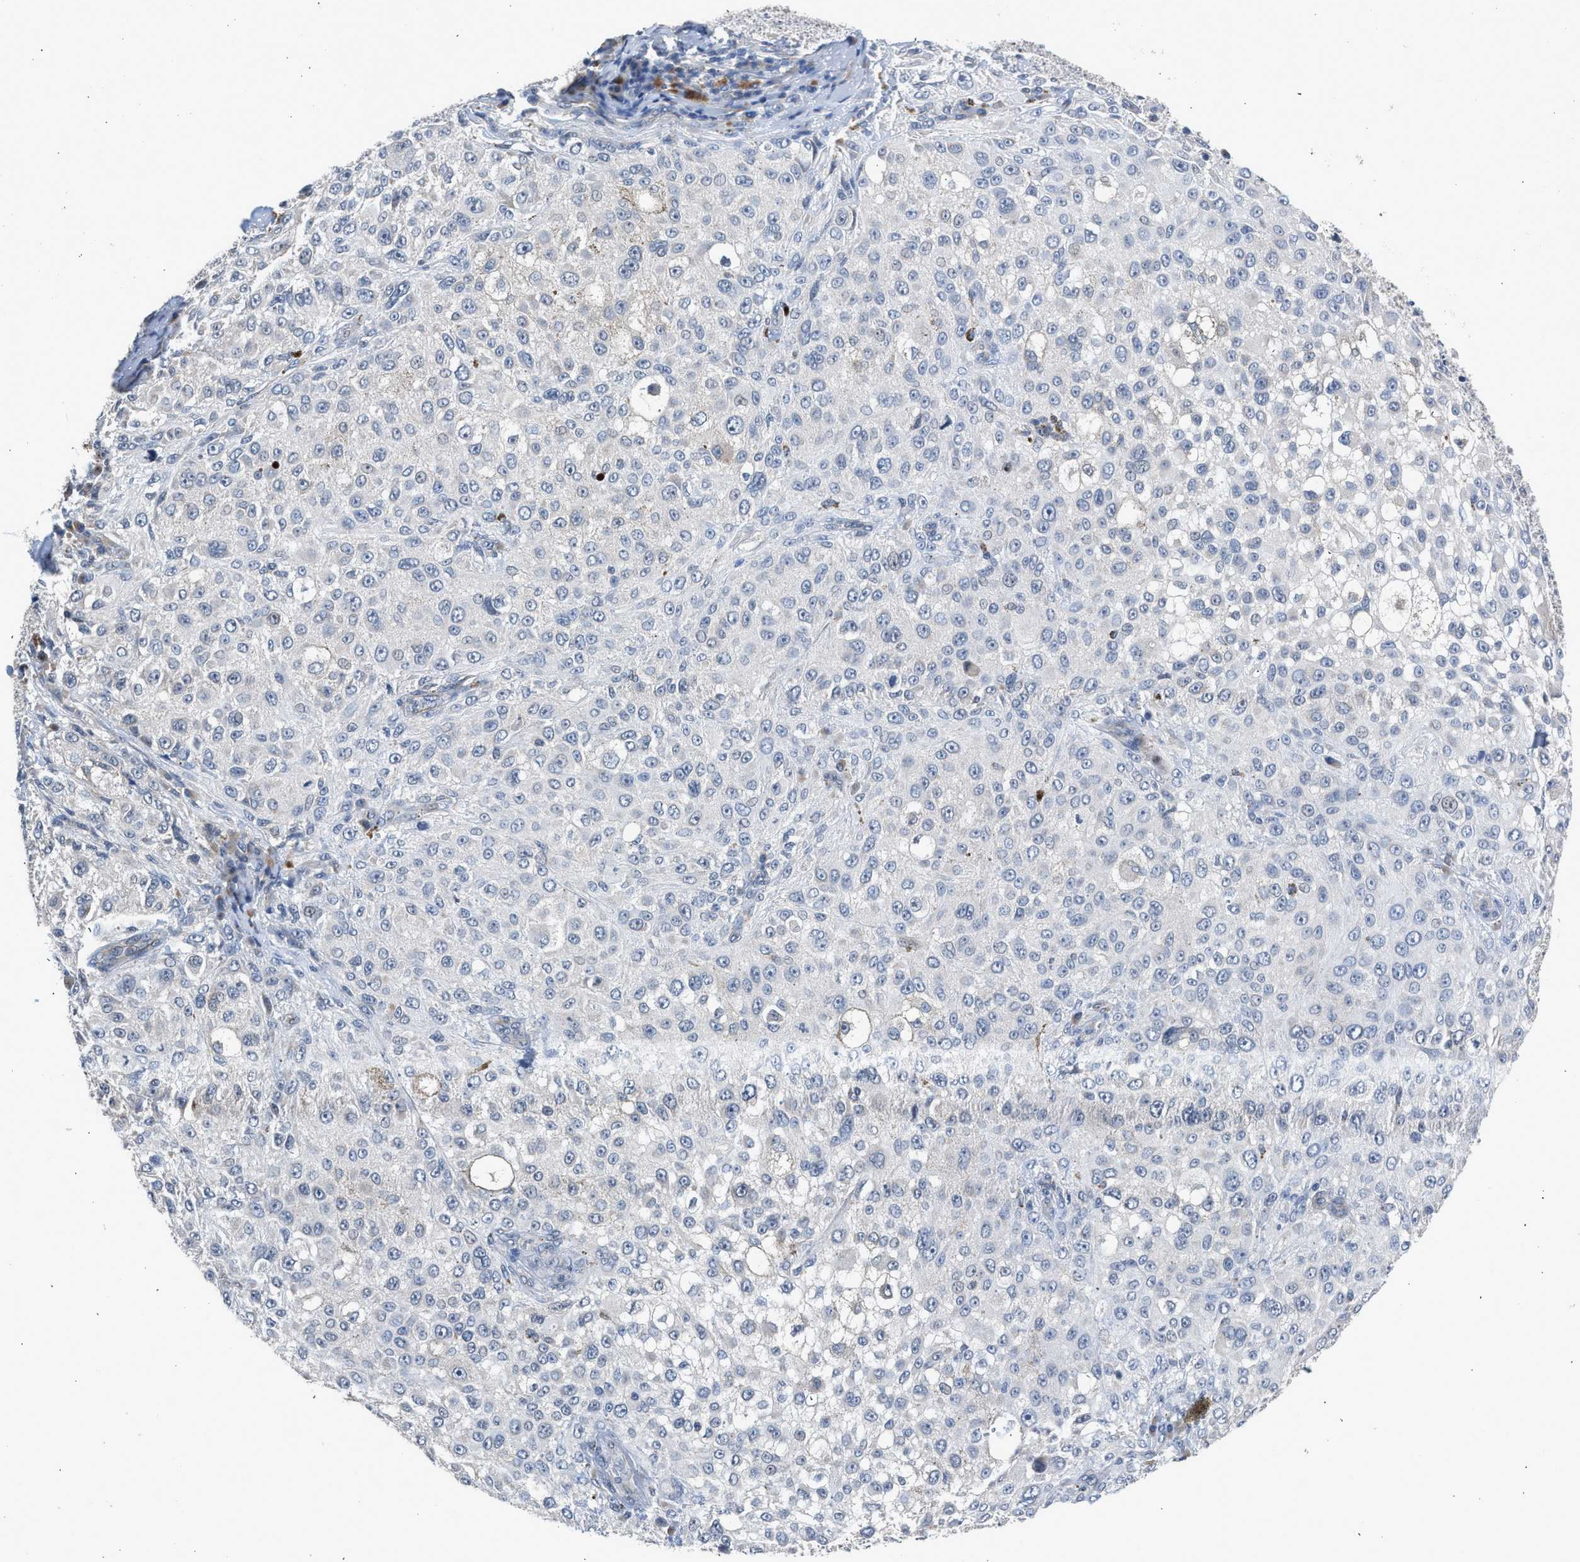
{"staining": {"intensity": "negative", "quantity": "none", "location": "none"}, "tissue": "melanoma", "cell_type": "Tumor cells", "image_type": "cancer", "snomed": [{"axis": "morphology", "description": "Necrosis, NOS"}, {"axis": "morphology", "description": "Malignant melanoma, NOS"}, {"axis": "topography", "description": "Skin"}], "caption": "Tumor cells show no significant expression in melanoma. Brightfield microscopy of immunohistochemistry (IHC) stained with DAB (brown) and hematoxylin (blue), captured at high magnification.", "gene": "CSF3R", "patient": {"sex": "female", "age": 87}}